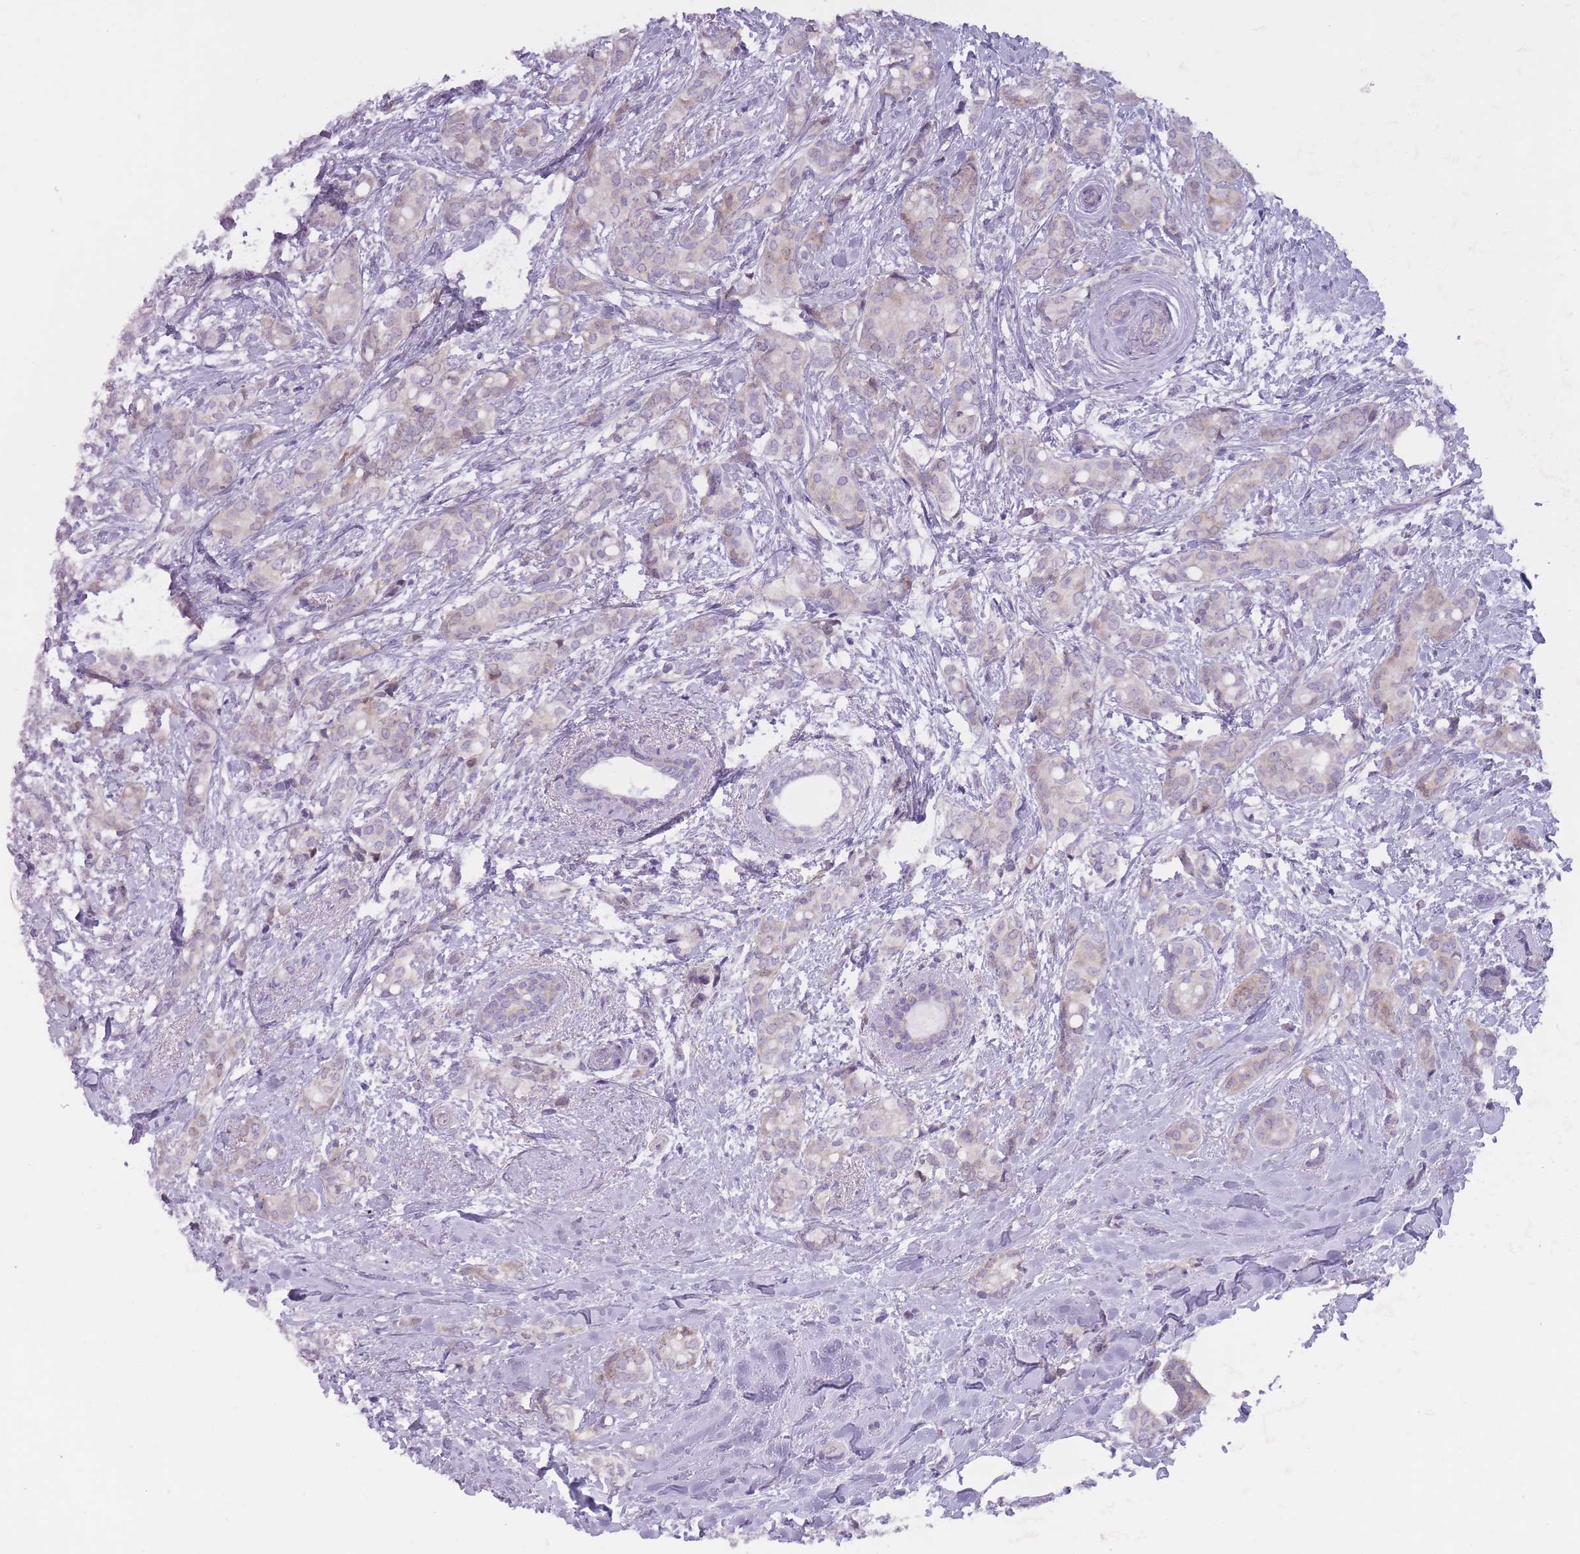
{"staining": {"intensity": "negative", "quantity": "none", "location": "none"}, "tissue": "breast cancer", "cell_type": "Tumor cells", "image_type": "cancer", "snomed": [{"axis": "morphology", "description": "Duct carcinoma"}, {"axis": "topography", "description": "Breast"}], "caption": "The immunohistochemistry (IHC) micrograph has no significant staining in tumor cells of breast cancer (intraductal carcinoma) tissue. Nuclei are stained in blue.", "gene": "RPL18", "patient": {"sex": "female", "age": 73}}